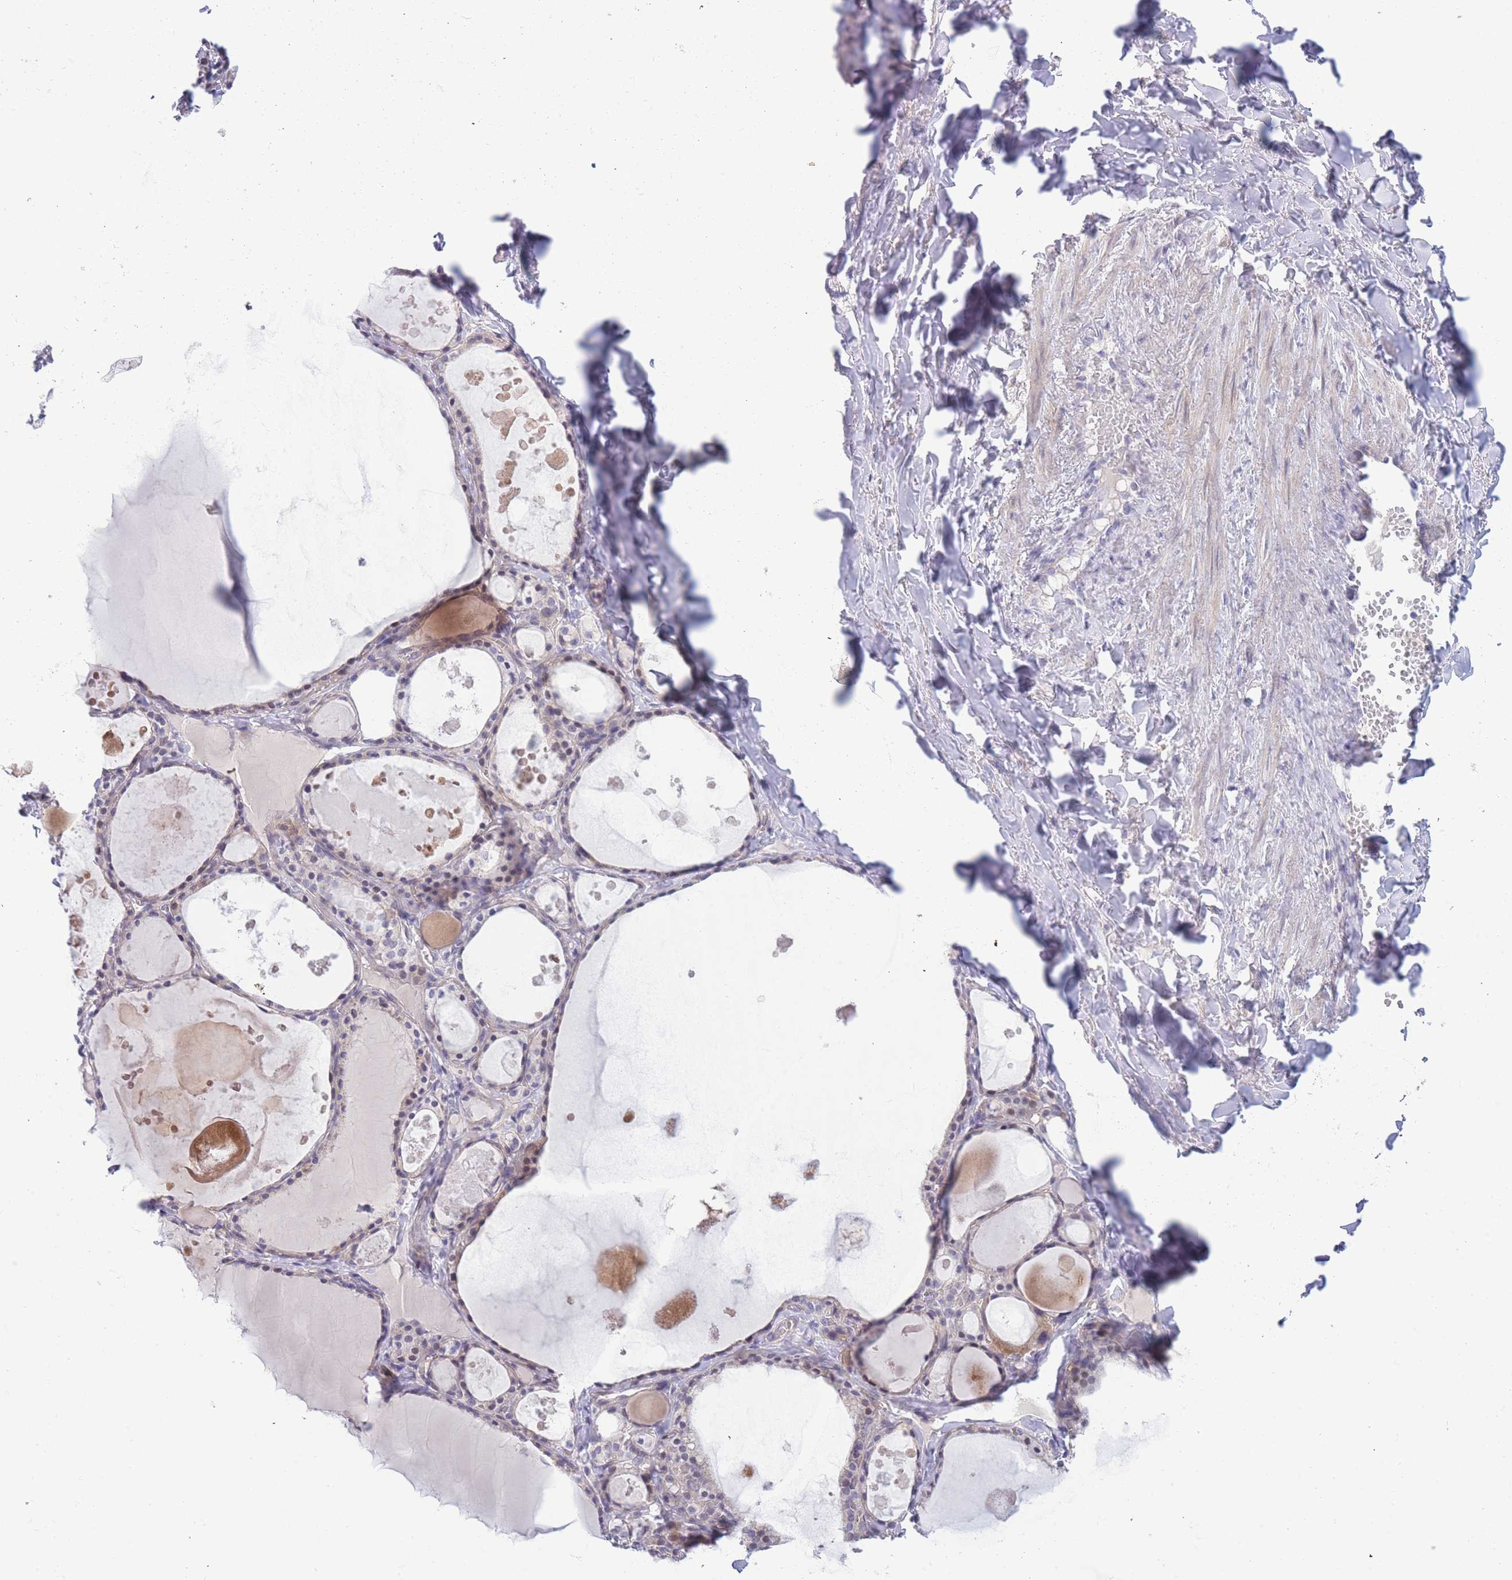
{"staining": {"intensity": "weak", "quantity": "25%-75%", "location": "nuclear"}, "tissue": "thyroid gland", "cell_type": "Glandular cells", "image_type": "normal", "snomed": [{"axis": "morphology", "description": "Normal tissue, NOS"}, {"axis": "topography", "description": "Thyroid gland"}], "caption": "Protein expression analysis of benign human thyroid gland reveals weak nuclear positivity in about 25%-75% of glandular cells. (brown staining indicates protein expression, while blue staining denotes nuclei).", "gene": "PRR23A", "patient": {"sex": "male", "age": 56}}